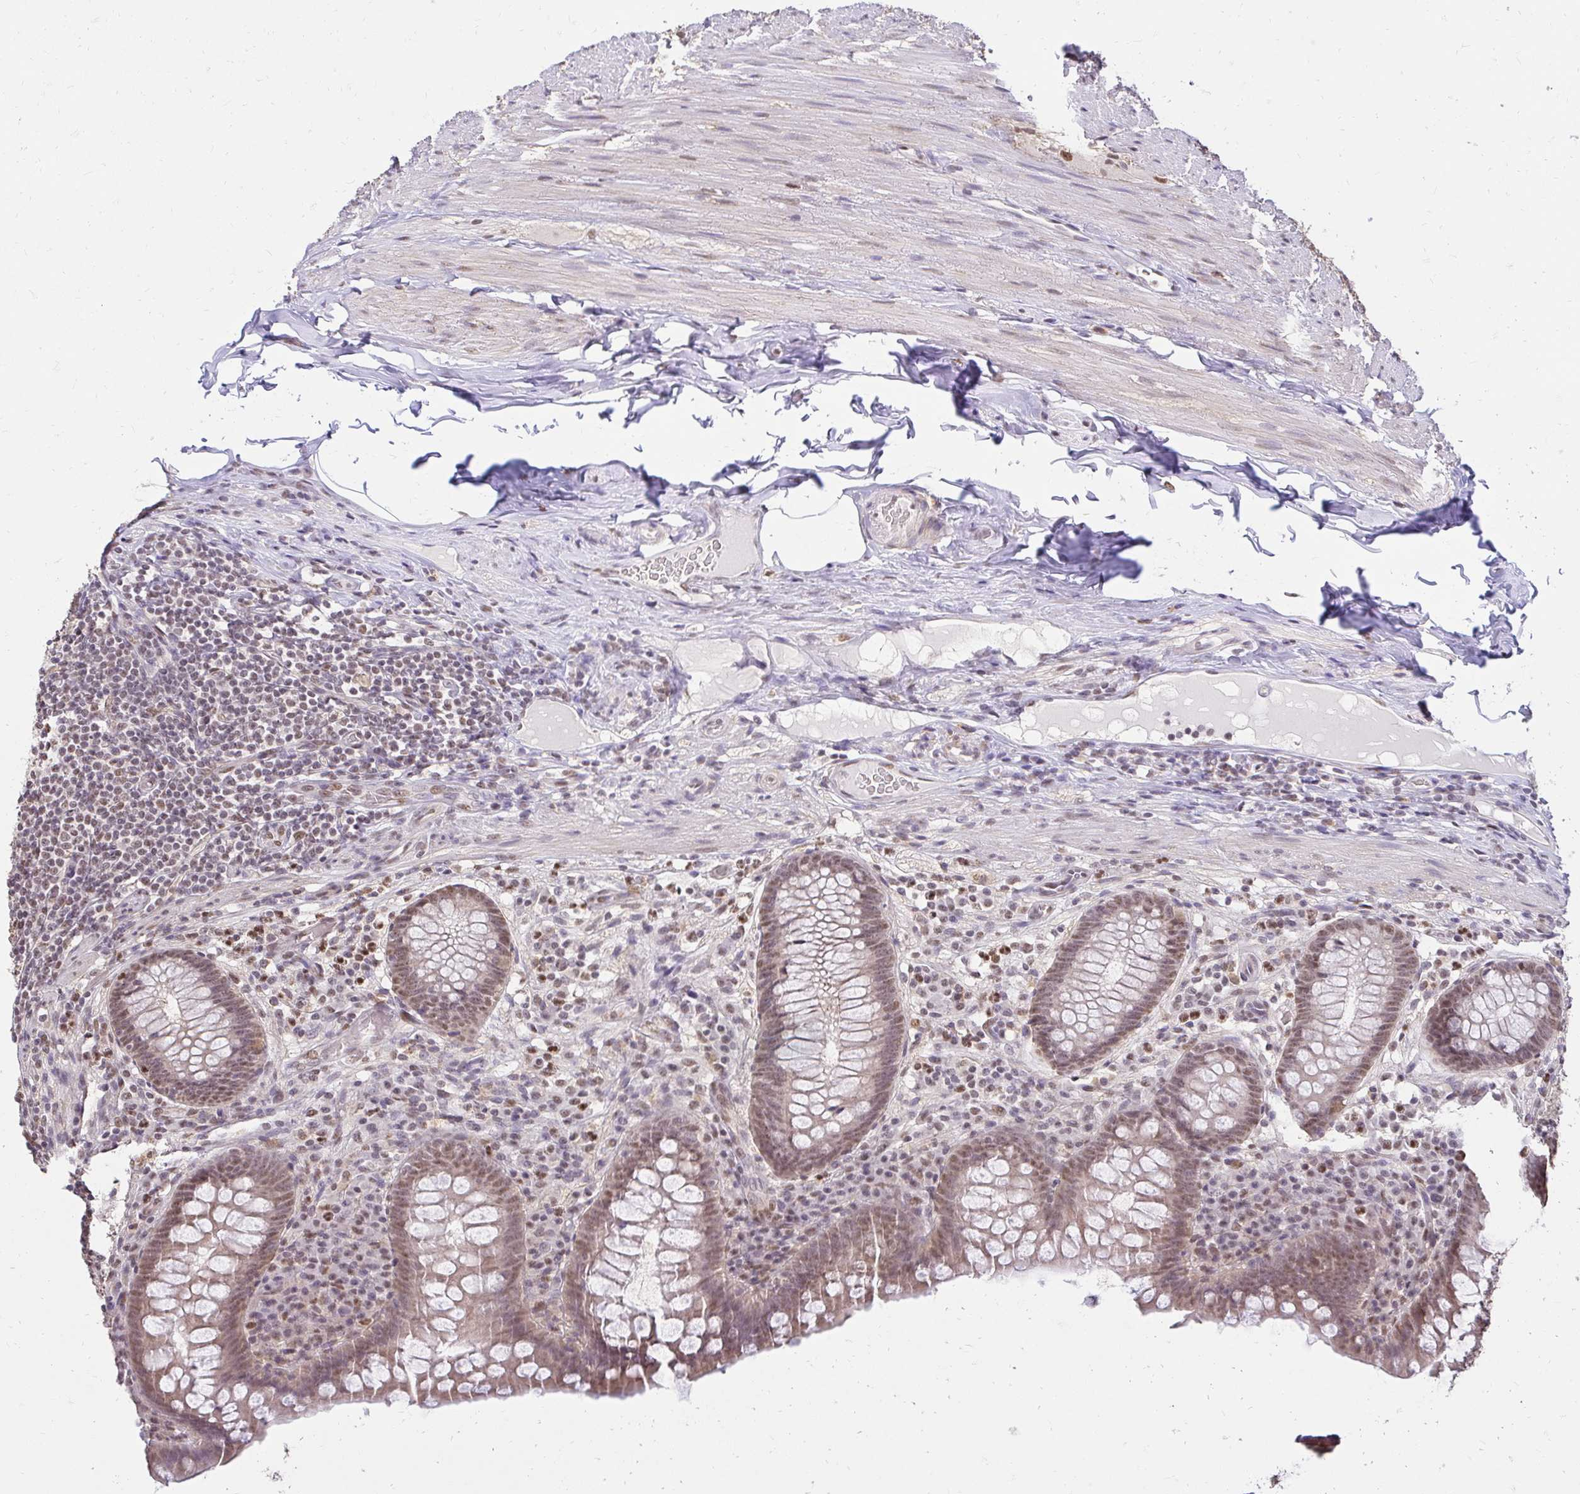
{"staining": {"intensity": "moderate", "quantity": ">75%", "location": "nuclear"}, "tissue": "appendix", "cell_type": "Glandular cells", "image_type": "normal", "snomed": [{"axis": "morphology", "description": "Normal tissue, NOS"}, {"axis": "topography", "description": "Appendix"}], "caption": "This photomicrograph displays IHC staining of unremarkable appendix, with medium moderate nuclear expression in approximately >75% of glandular cells.", "gene": "RIMS4", "patient": {"sex": "male", "age": 71}}